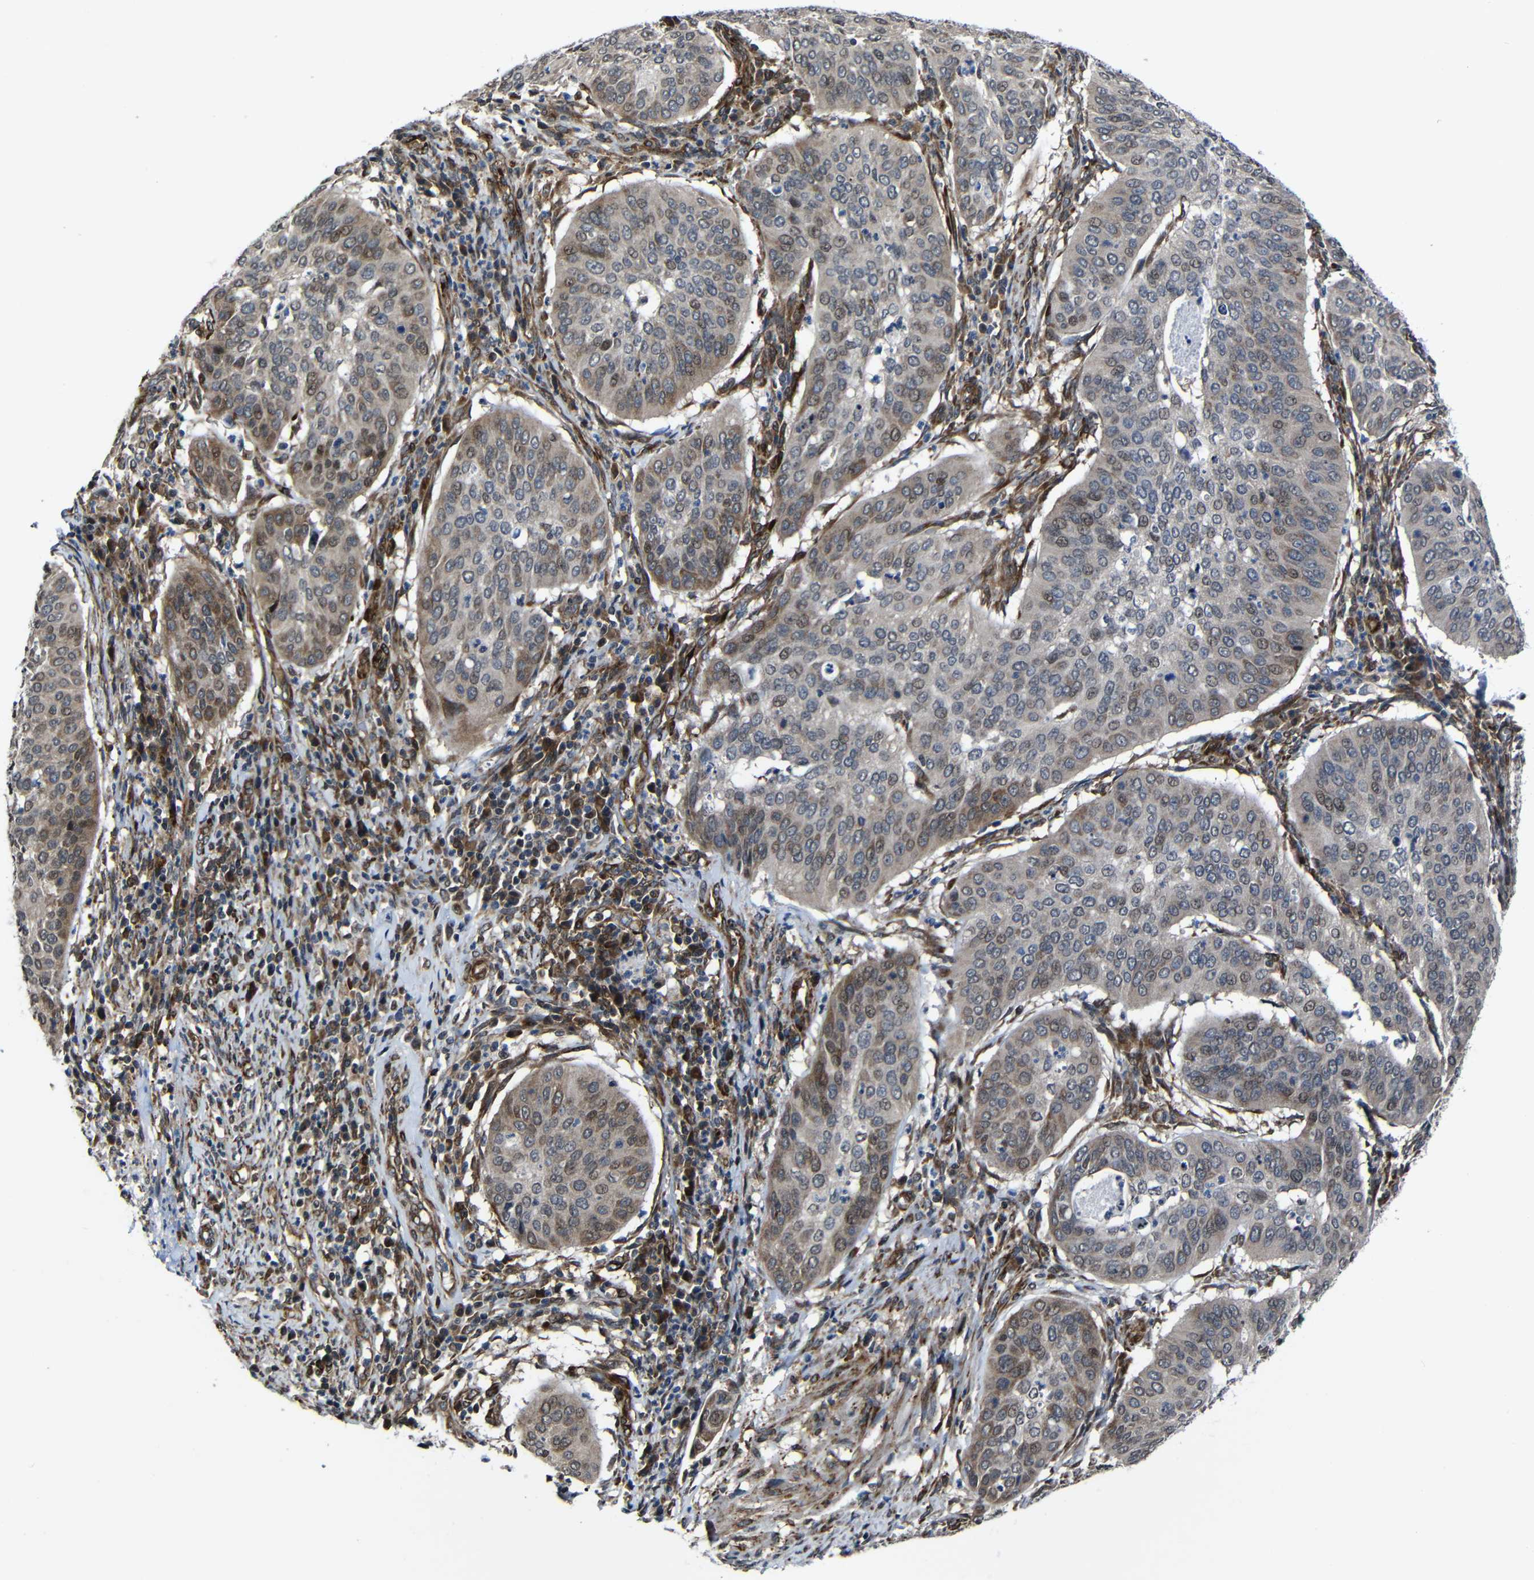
{"staining": {"intensity": "weak", "quantity": ">75%", "location": "cytoplasmic/membranous"}, "tissue": "cervical cancer", "cell_type": "Tumor cells", "image_type": "cancer", "snomed": [{"axis": "morphology", "description": "Normal tissue, NOS"}, {"axis": "morphology", "description": "Squamous cell carcinoma, NOS"}, {"axis": "topography", "description": "Cervix"}], "caption": "A brown stain shows weak cytoplasmic/membranous staining of a protein in squamous cell carcinoma (cervical) tumor cells.", "gene": "KIAA0513", "patient": {"sex": "female", "age": 39}}